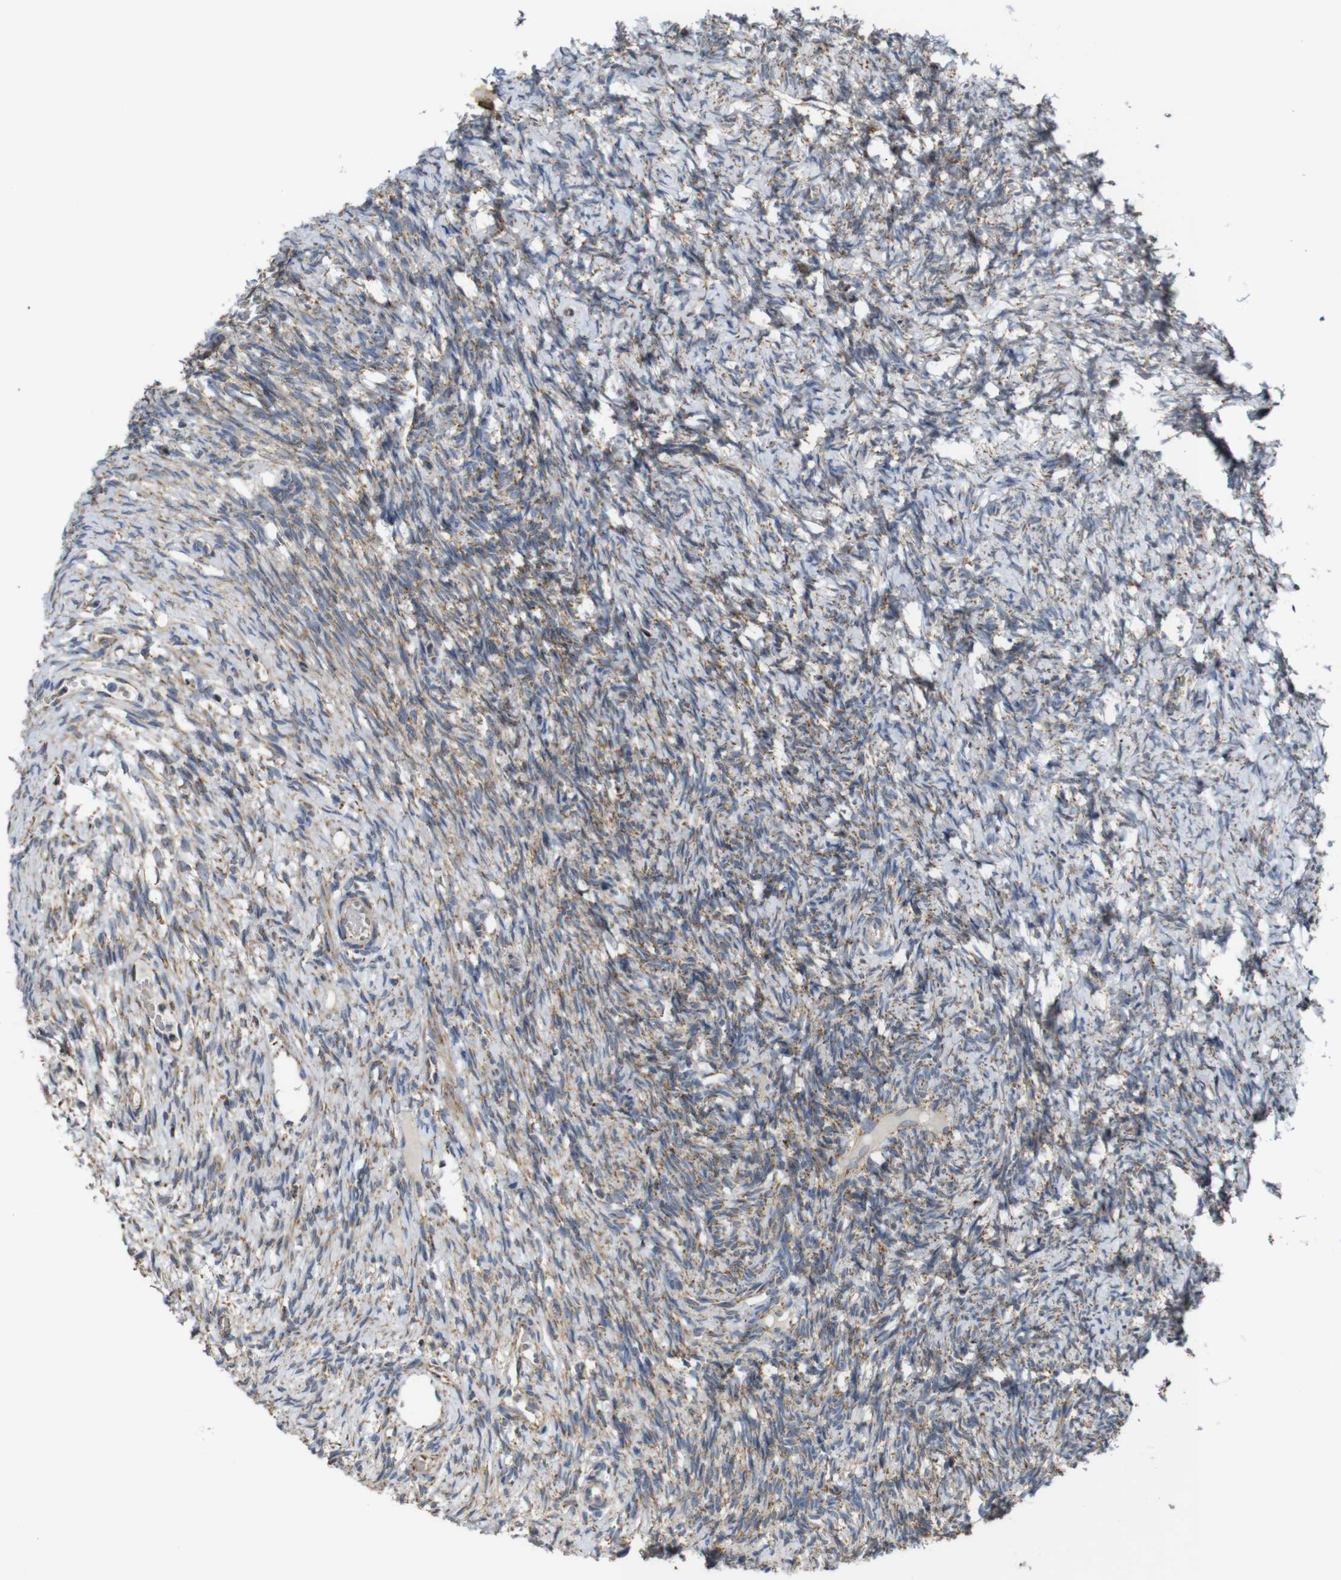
{"staining": {"intensity": "moderate", "quantity": "25%-75%", "location": "cytoplasmic/membranous"}, "tissue": "ovary", "cell_type": "Ovarian stroma cells", "image_type": "normal", "snomed": [{"axis": "morphology", "description": "Normal tissue, NOS"}, {"axis": "topography", "description": "Ovary"}], "caption": "IHC (DAB) staining of unremarkable ovary shows moderate cytoplasmic/membranous protein expression in approximately 25%-75% of ovarian stroma cells.", "gene": "NR3C2", "patient": {"sex": "female", "age": 33}}